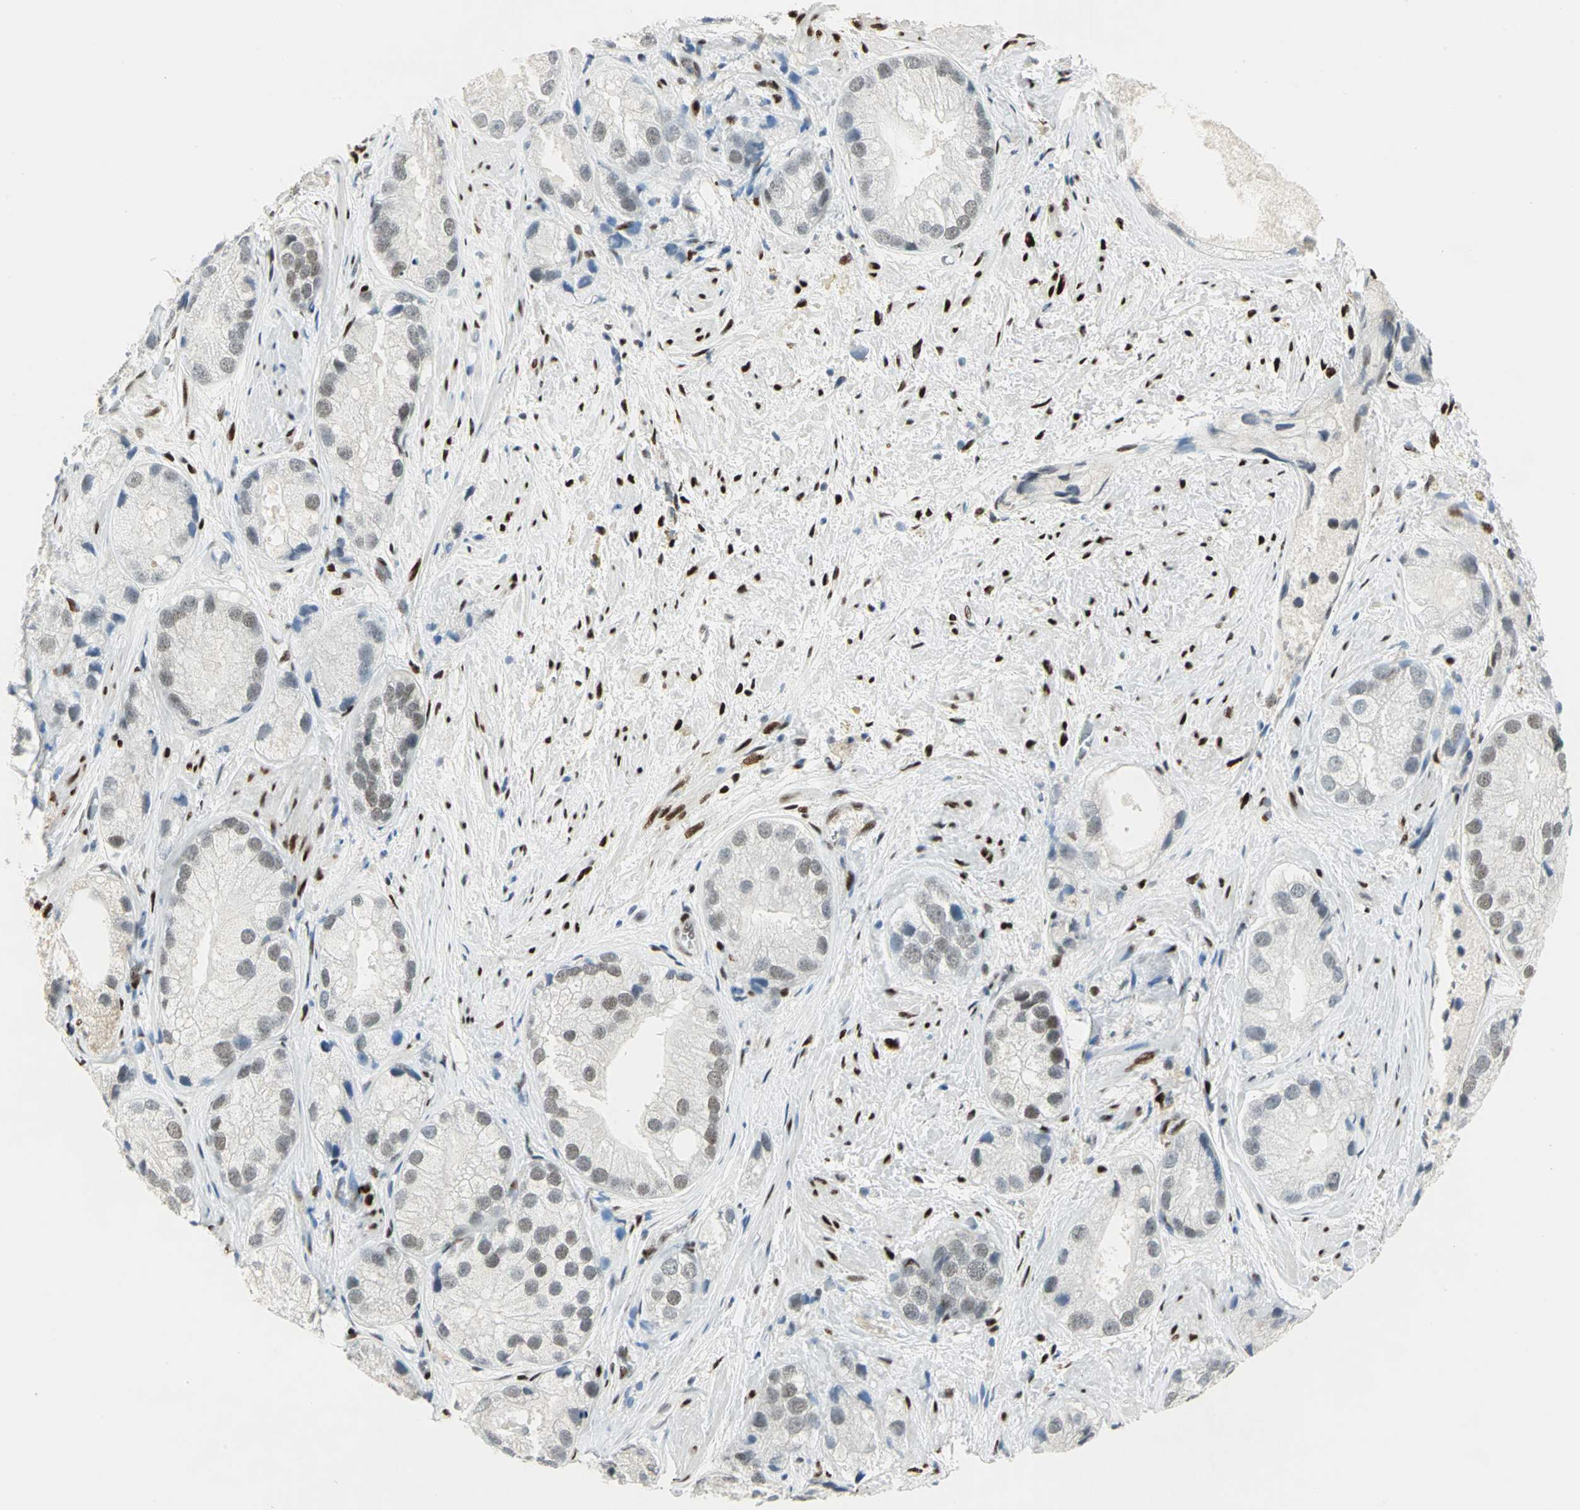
{"staining": {"intensity": "weak", "quantity": ">75%", "location": "nuclear"}, "tissue": "prostate cancer", "cell_type": "Tumor cells", "image_type": "cancer", "snomed": [{"axis": "morphology", "description": "Adenocarcinoma, Low grade"}, {"axis": "topography", "description": "Prostate"}], "caption": "Tumor cells display low levels of weak nuclear positivity in about >75% of cells in prostate cancer (adenocarcinoma (low-grade)).", "gene": "MEIS2", "patient": {"sex": "male", "age": 69}}